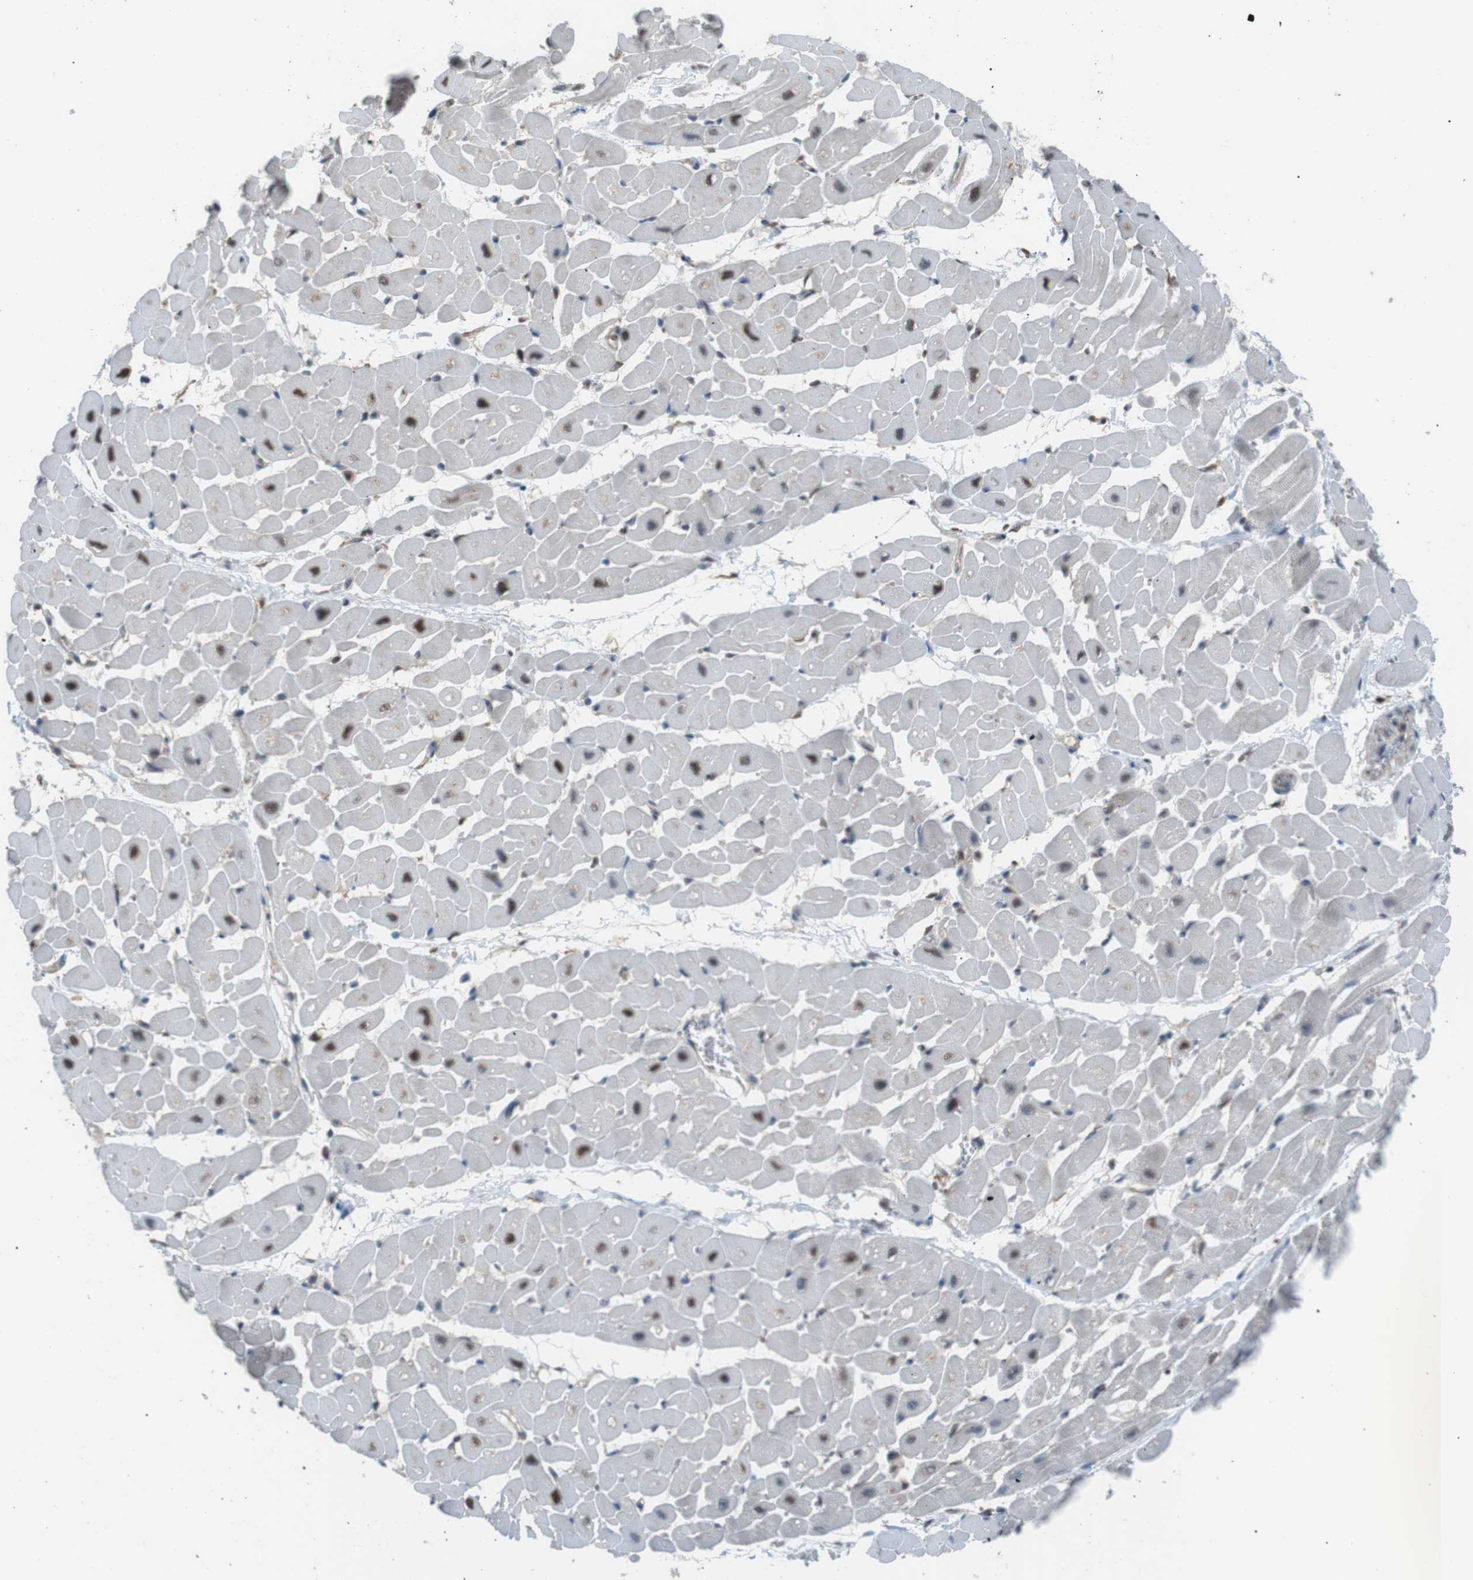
{"staining": {"intensity": "weak", "quantity": "<25%", "location": "nuclear"}, "tissue": "heart muscle", "cell_type": "Cardiomyocytes", "image_type": "normal", "snomed": [{"axis": "morphology", "description": "Normal tissue, NOS"}, {"axis": "topography", "description": "Heart"}], "caption": "Cardiomyocytes show no significant protein positivity in benign heart muscle. (Brightfield microscopy of DAB IHC at high magnification).", "gene": "SRPK2", "patient": {"sex": "male", "age": 45}}